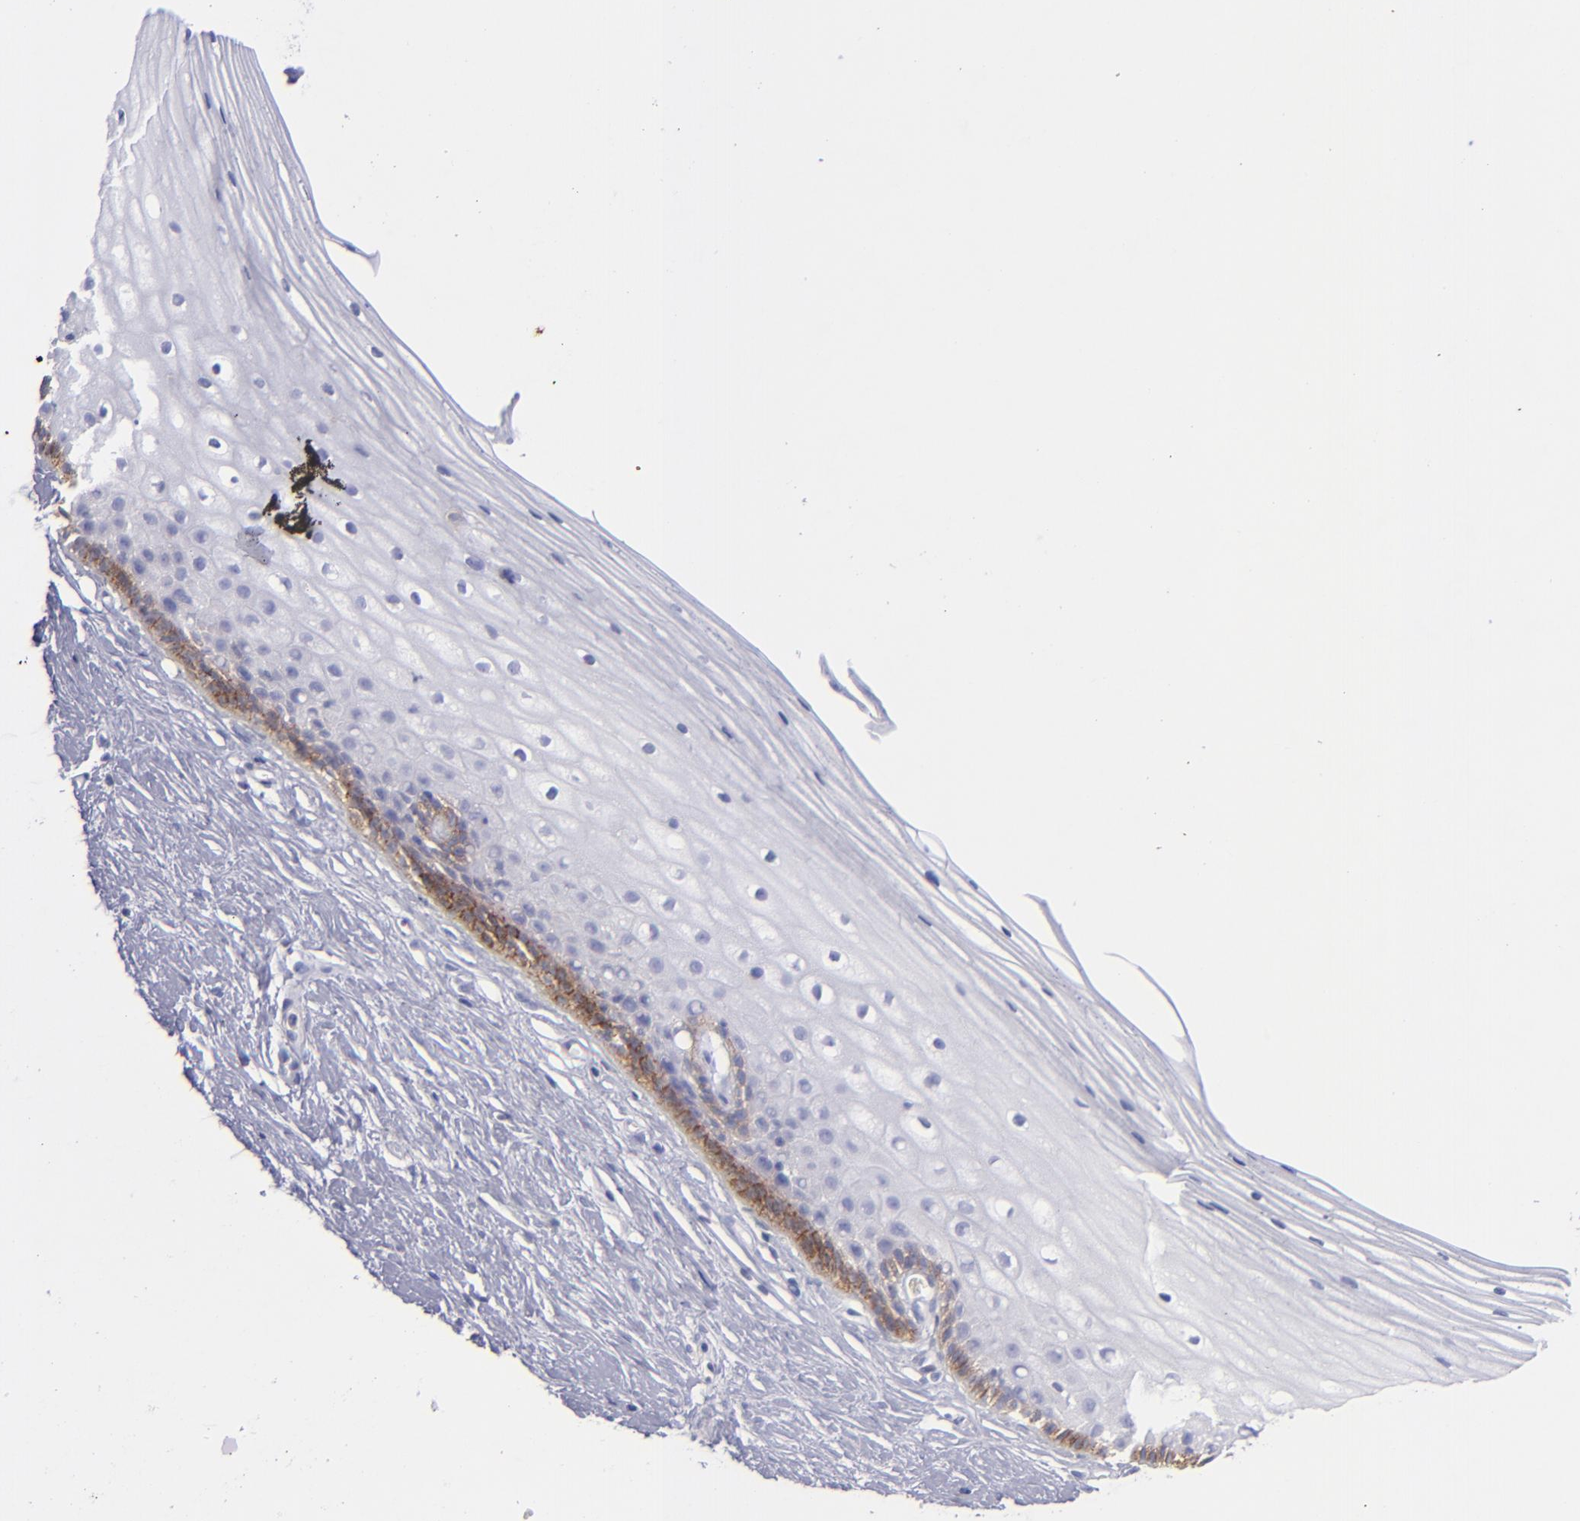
{"staining": {"intensity": "moderate", "quantity": ">75%", "location": "cytoplasmic/membranous"}, "tissue": "cervix", "cell_type": "Glandular cells", "image_type": "normal", "snomed": [{"axis": "morphology", "description": "Normal tissue, NOS"}, {"axis": "topography", "description": "Cervix"}], "caption": "IHC image of unremarkable cervix stained for a protein (brown), which displays medium levels of moderate cytoplasmic/membranous staining in about >75% of glandular cells.", "gene": "BSG", "patient": {"sex": "female", "age": 40}}